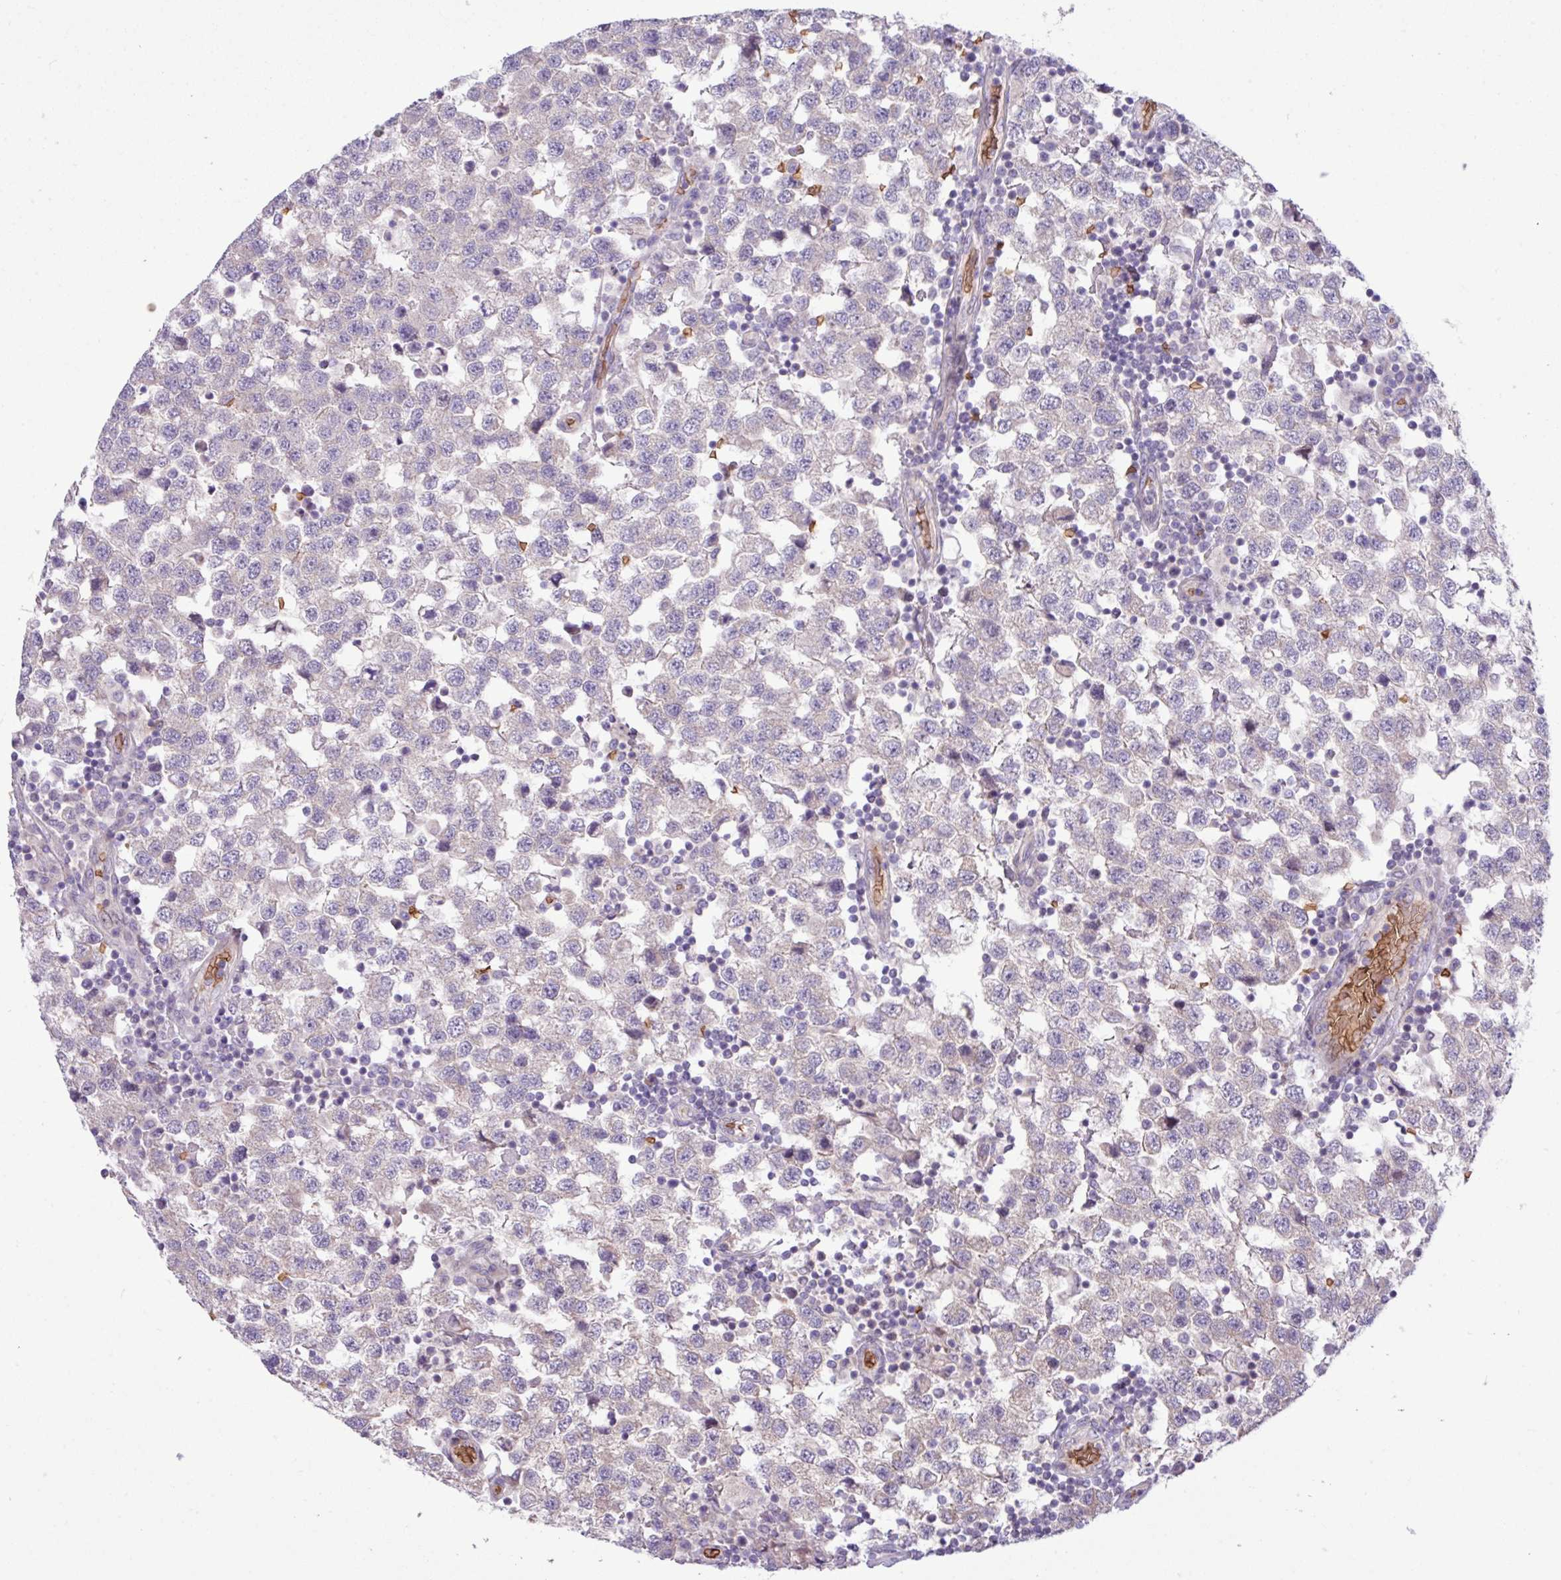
{"staining": {"intensity": "weak", "quantity": "25%-75%", "location": "cytoplasmic/membranous"}, "tissue": "testis cancer", "cell_type": "Tumor cells", "image_type": "cancer", "snomed": [{"axis": "morphology", "description": "Seminoma, NOS"}, {"axis": "topography", "description": "Testis"}], "caption": "Protein analysis of seminoma (testis) tissue displays weak cytoplasmic/membranous expression in about 25%-75% of tumor cells.", "gene": "RAD21L1", "patient": {"sex": "male", "age": 34}}